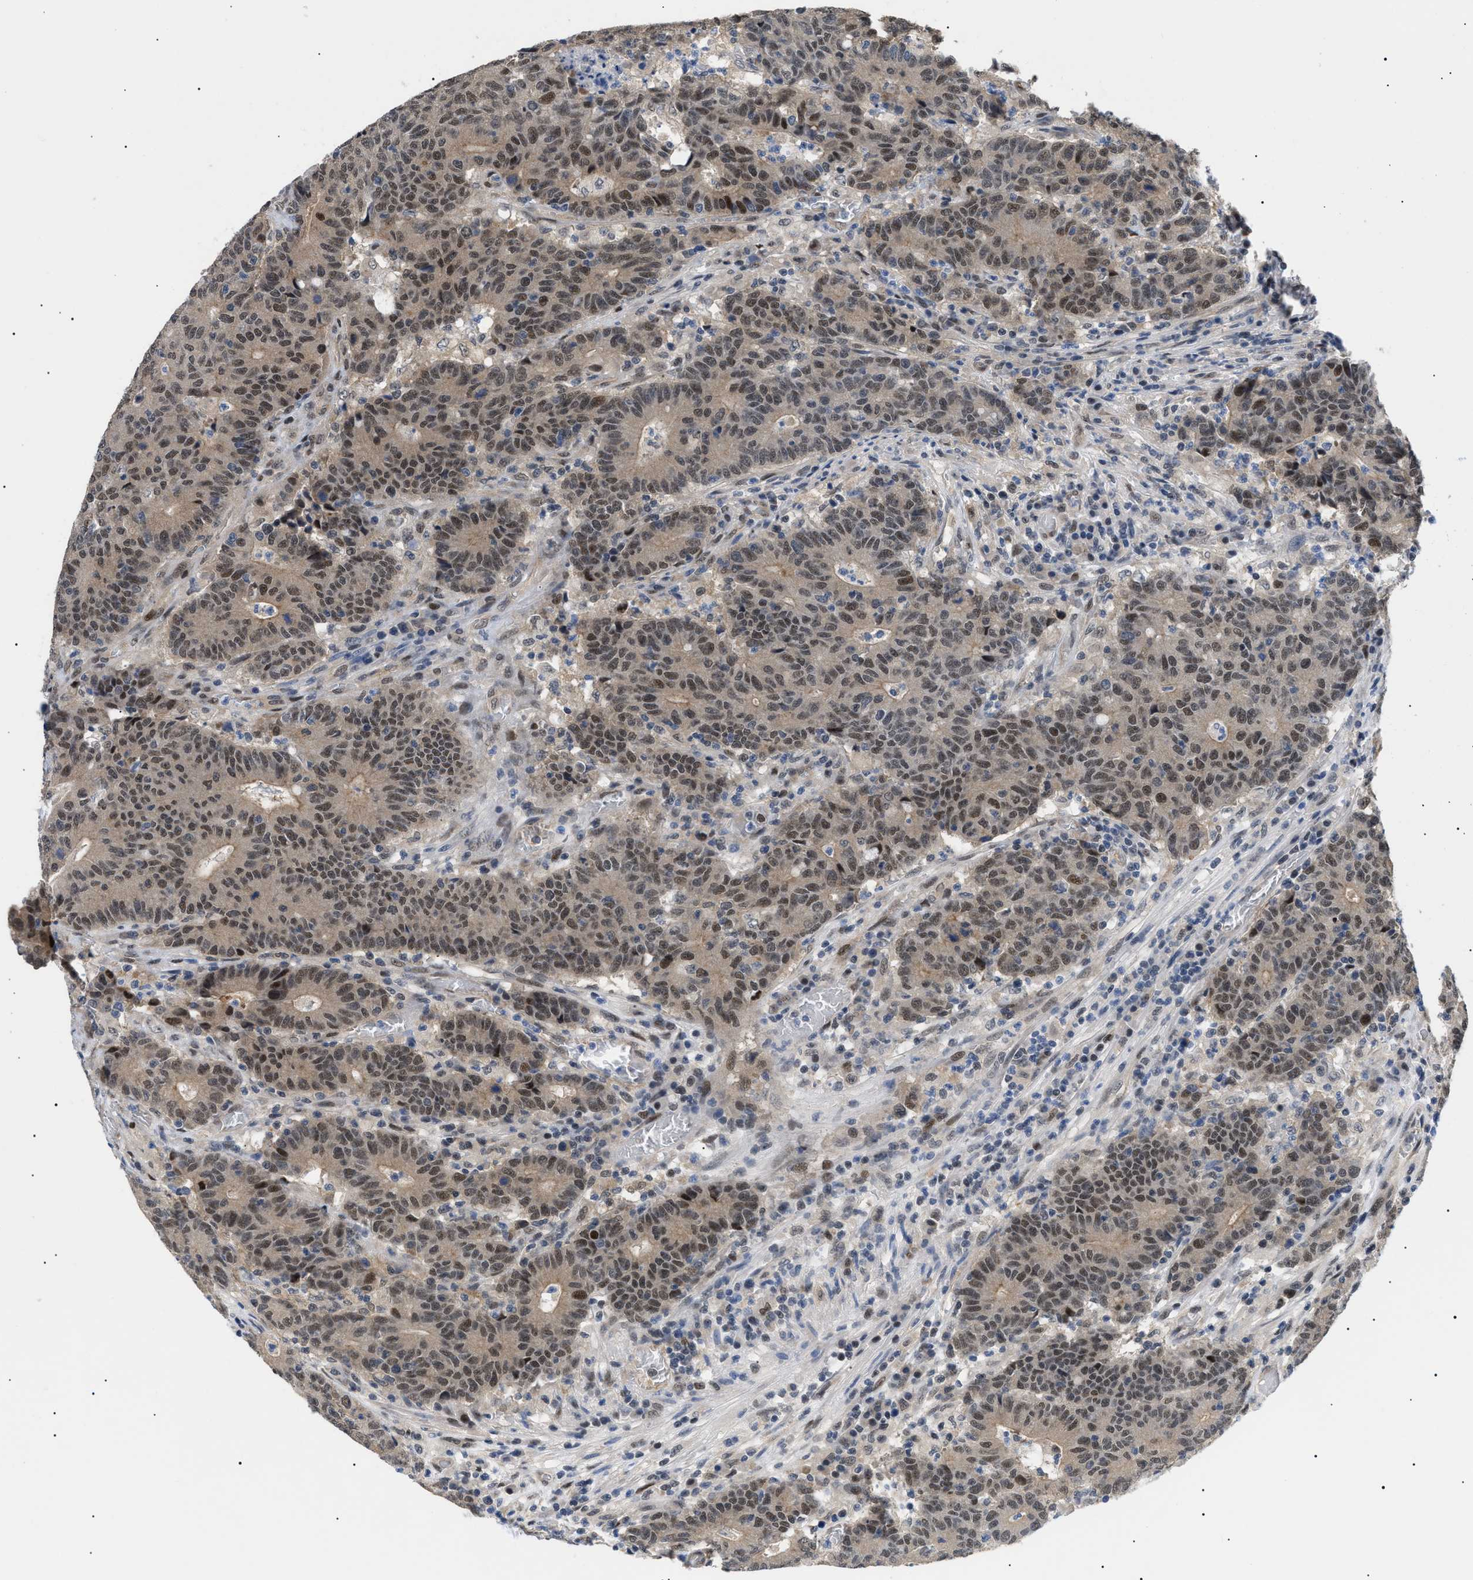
{"staining": {"intensity": "weak", "quantity": ">75%", "location": "cytoplasmic/membranous,nuclear"}, "tissue": "colorectal cancer", "cell_type": "Tumor cells", "image_type": "cancer", "snomed": [{"axis": "morphology", "description": "Normal tissue, NOS"}, {"axis": "morphology", "description": "Adenocarcinoma, NOS"}, {"axis": "topography", "description": "Colon"}], "caption": "Colorectal cancer stained for a protein (brown) shows weak cytoplasmic/membranous and nuclear positive positivity in approximately >75% of tumor cells.", "gene": "GARRE1", "patient": {"sex": "female", "age": 75}}